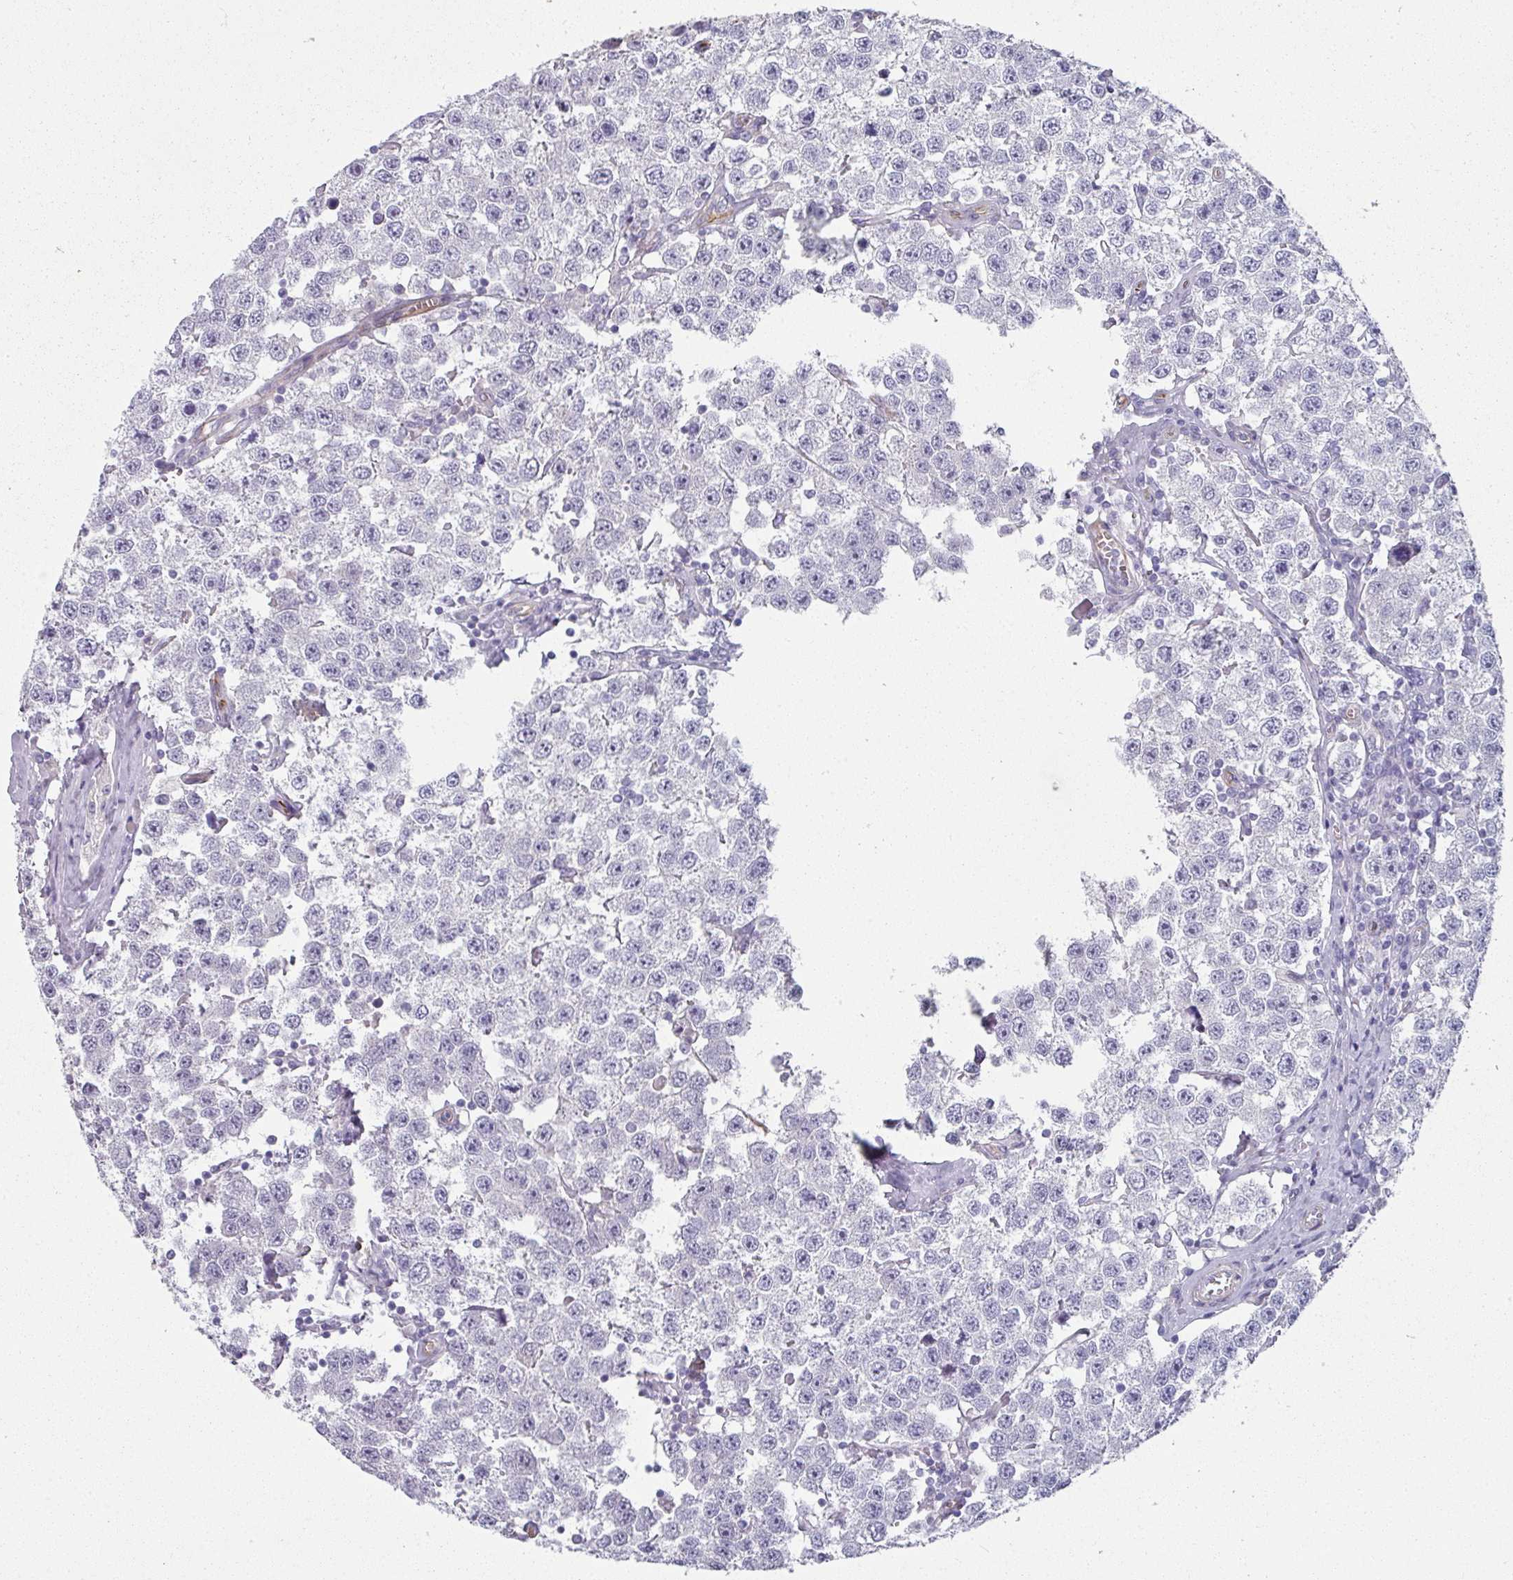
{"staining": {"intensity": "negative", "quantity": "none", "location": "none"}, "tissue": "testis cancer", "cell_type": "Tumor cells", "image_type": "cancer", "snomed": [{"axis": "morphology", "description": "Seminoma, NOS"}, {"axis": "topography", "description": "Testis"}], "caption": "DAB immunohistochemical staining of testis cancer demonstrates no significant expression in tumor cells.", "gene": "SLC17A7", "patient": {"sex": "male", "age": 34}}